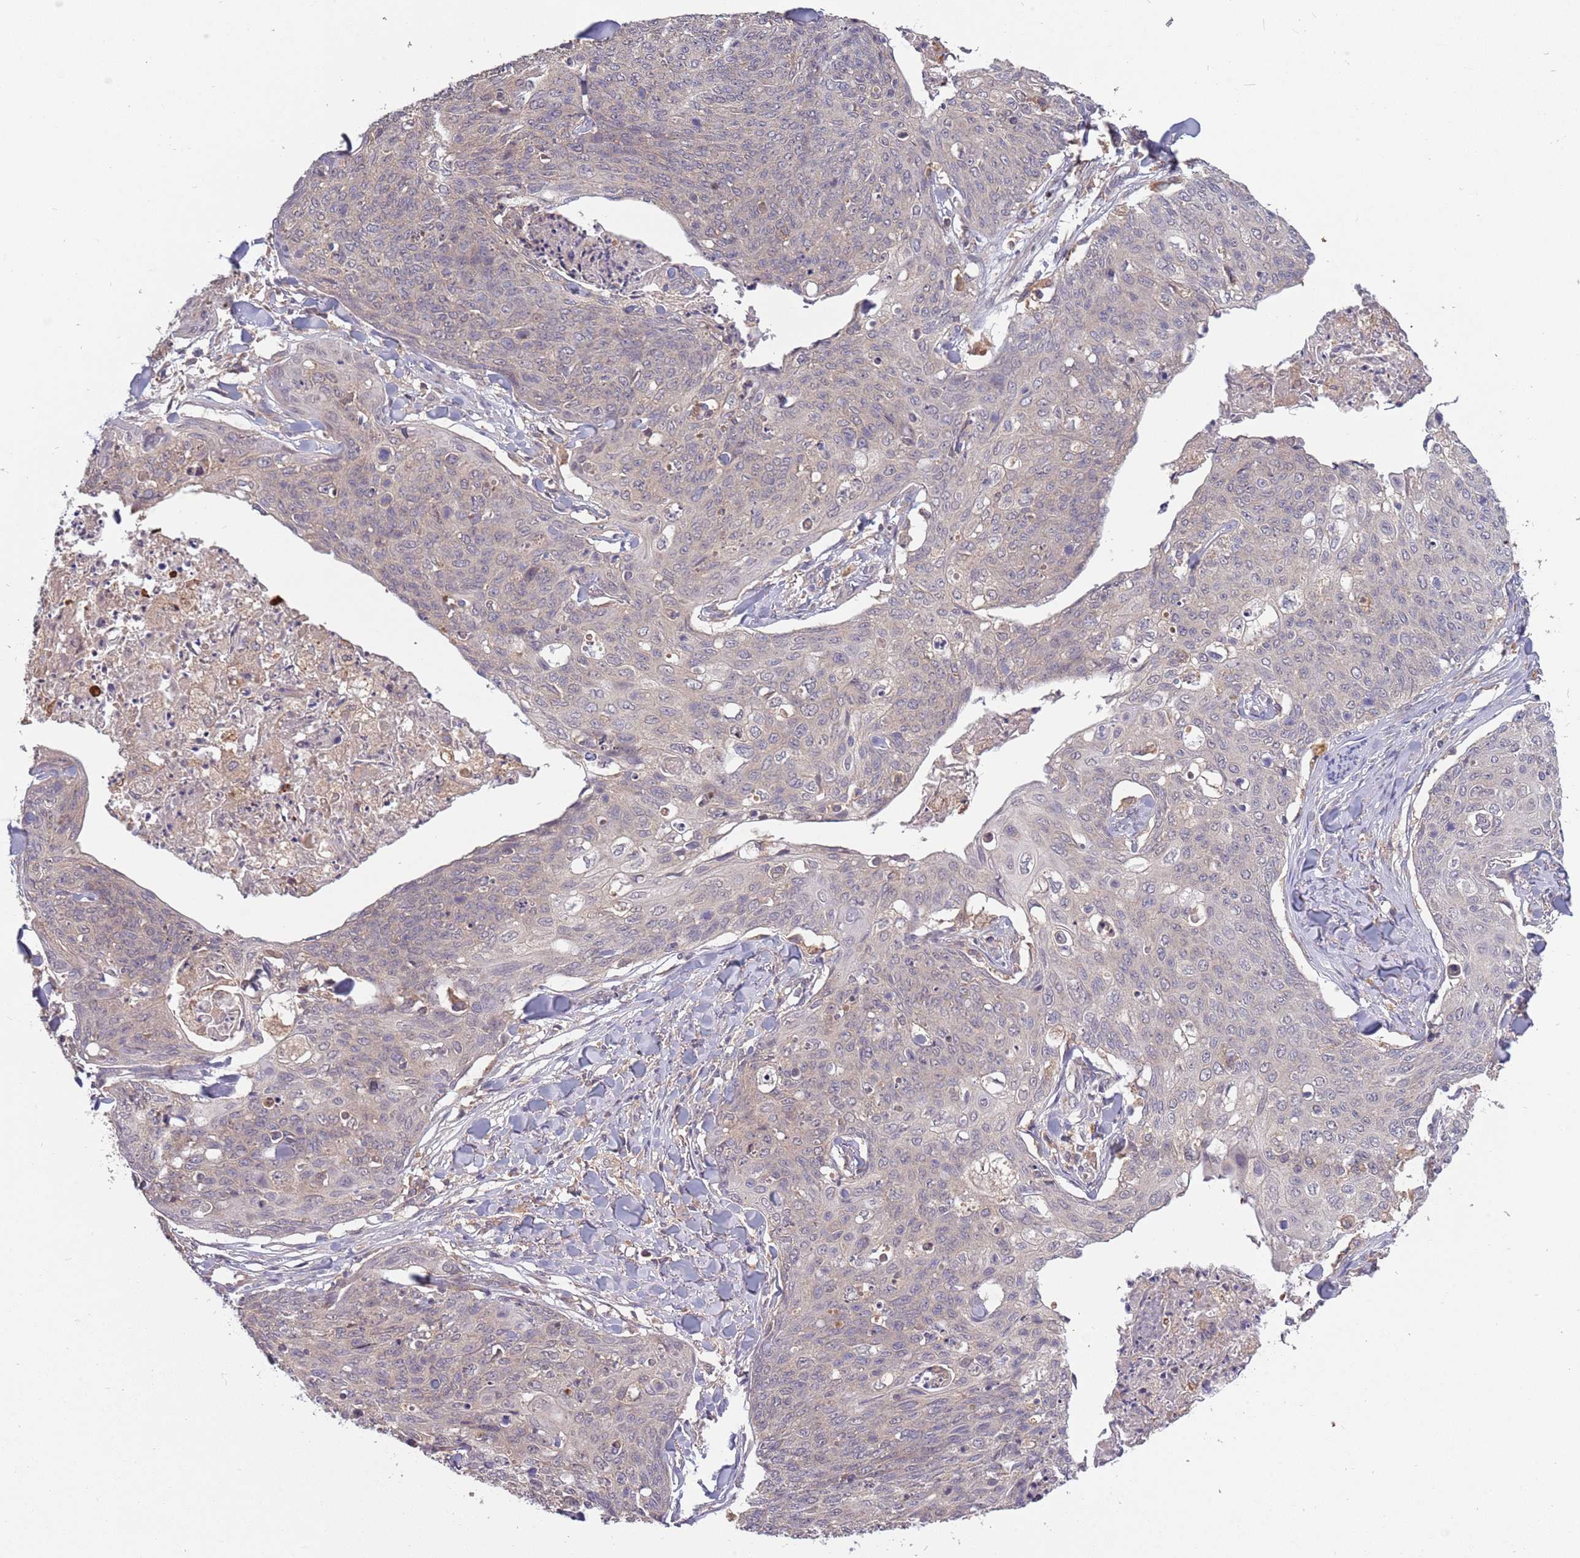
{"staining": {"intensity": "negative", "quantity": "none", "location": "none"}, "tissue": "skin cancer", "cell_type": "Tumor cells", "image_type": "cancer", "snomed": [{"axis": "morphology", "description": "Squamous cell carcinoma, NOS"}, {"axis": "topography", "description": "Skin"}, {"axis": "topography", "description": "Vulva"}], "caption": "Tumor cells are negative for brown protein staining in squamous cell carcinoma (skin).", "gene": "USP32", "patient": {"sex": "female", "age": 85}}